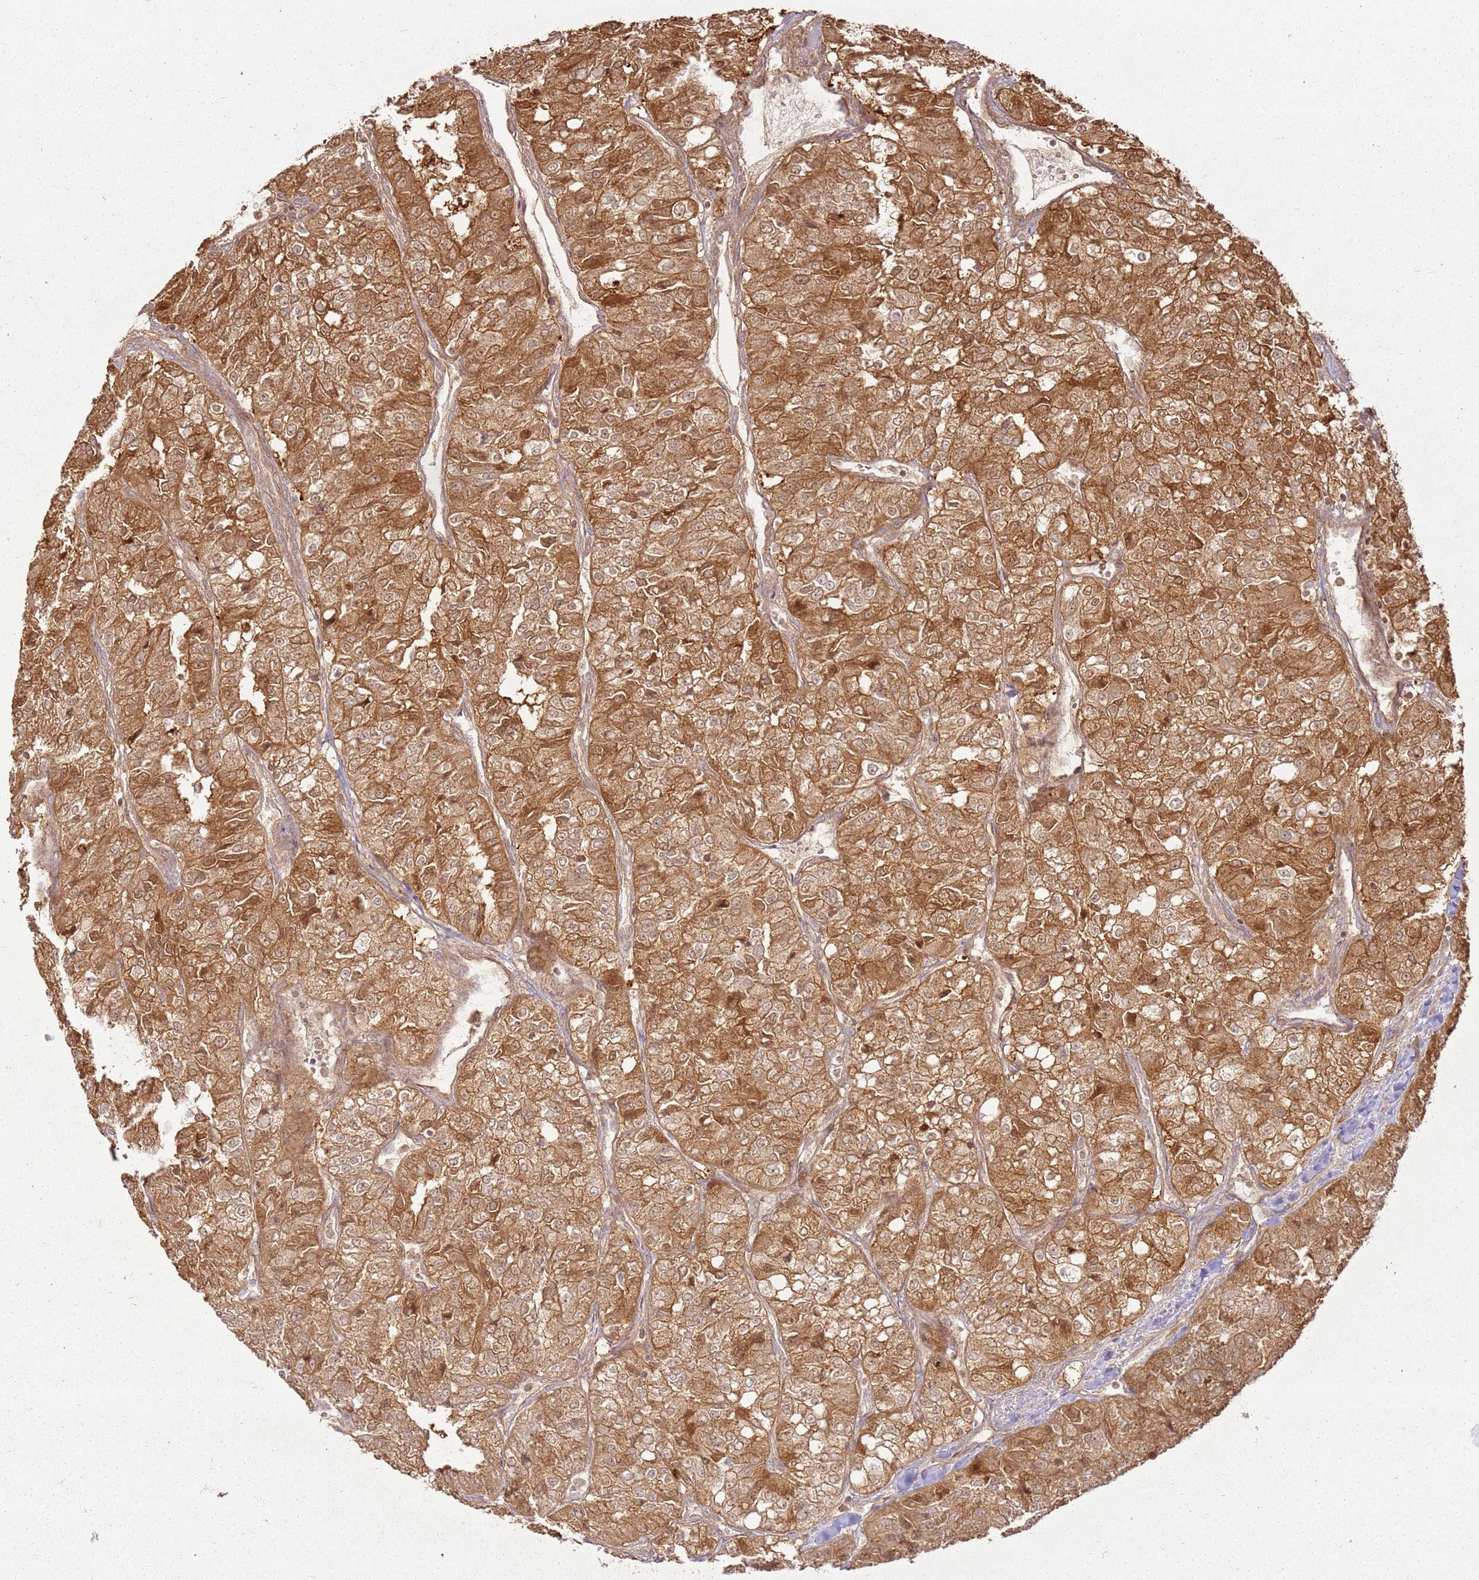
{"staining": {"intensity": "moderate", "quantity": ">75%", "location": "cytoplasmic/membranous"}, "tissue": "renal cancer", "cell_type": "Tumor cells", "image_type": "cancer", "snomed": [{"axis": "morphology", "description": "Adenocarcinoma, NOS"}, {"axis": "topography", "description": "Kidney"}], "caption": "Protein staining by IHC displays moderate cytoplasmic/membranous staining in about >75% of tumor cells in renal adenocarcinoma.", "gene": "ZNF776", "patient": {"sex": "female", "age": 63}}